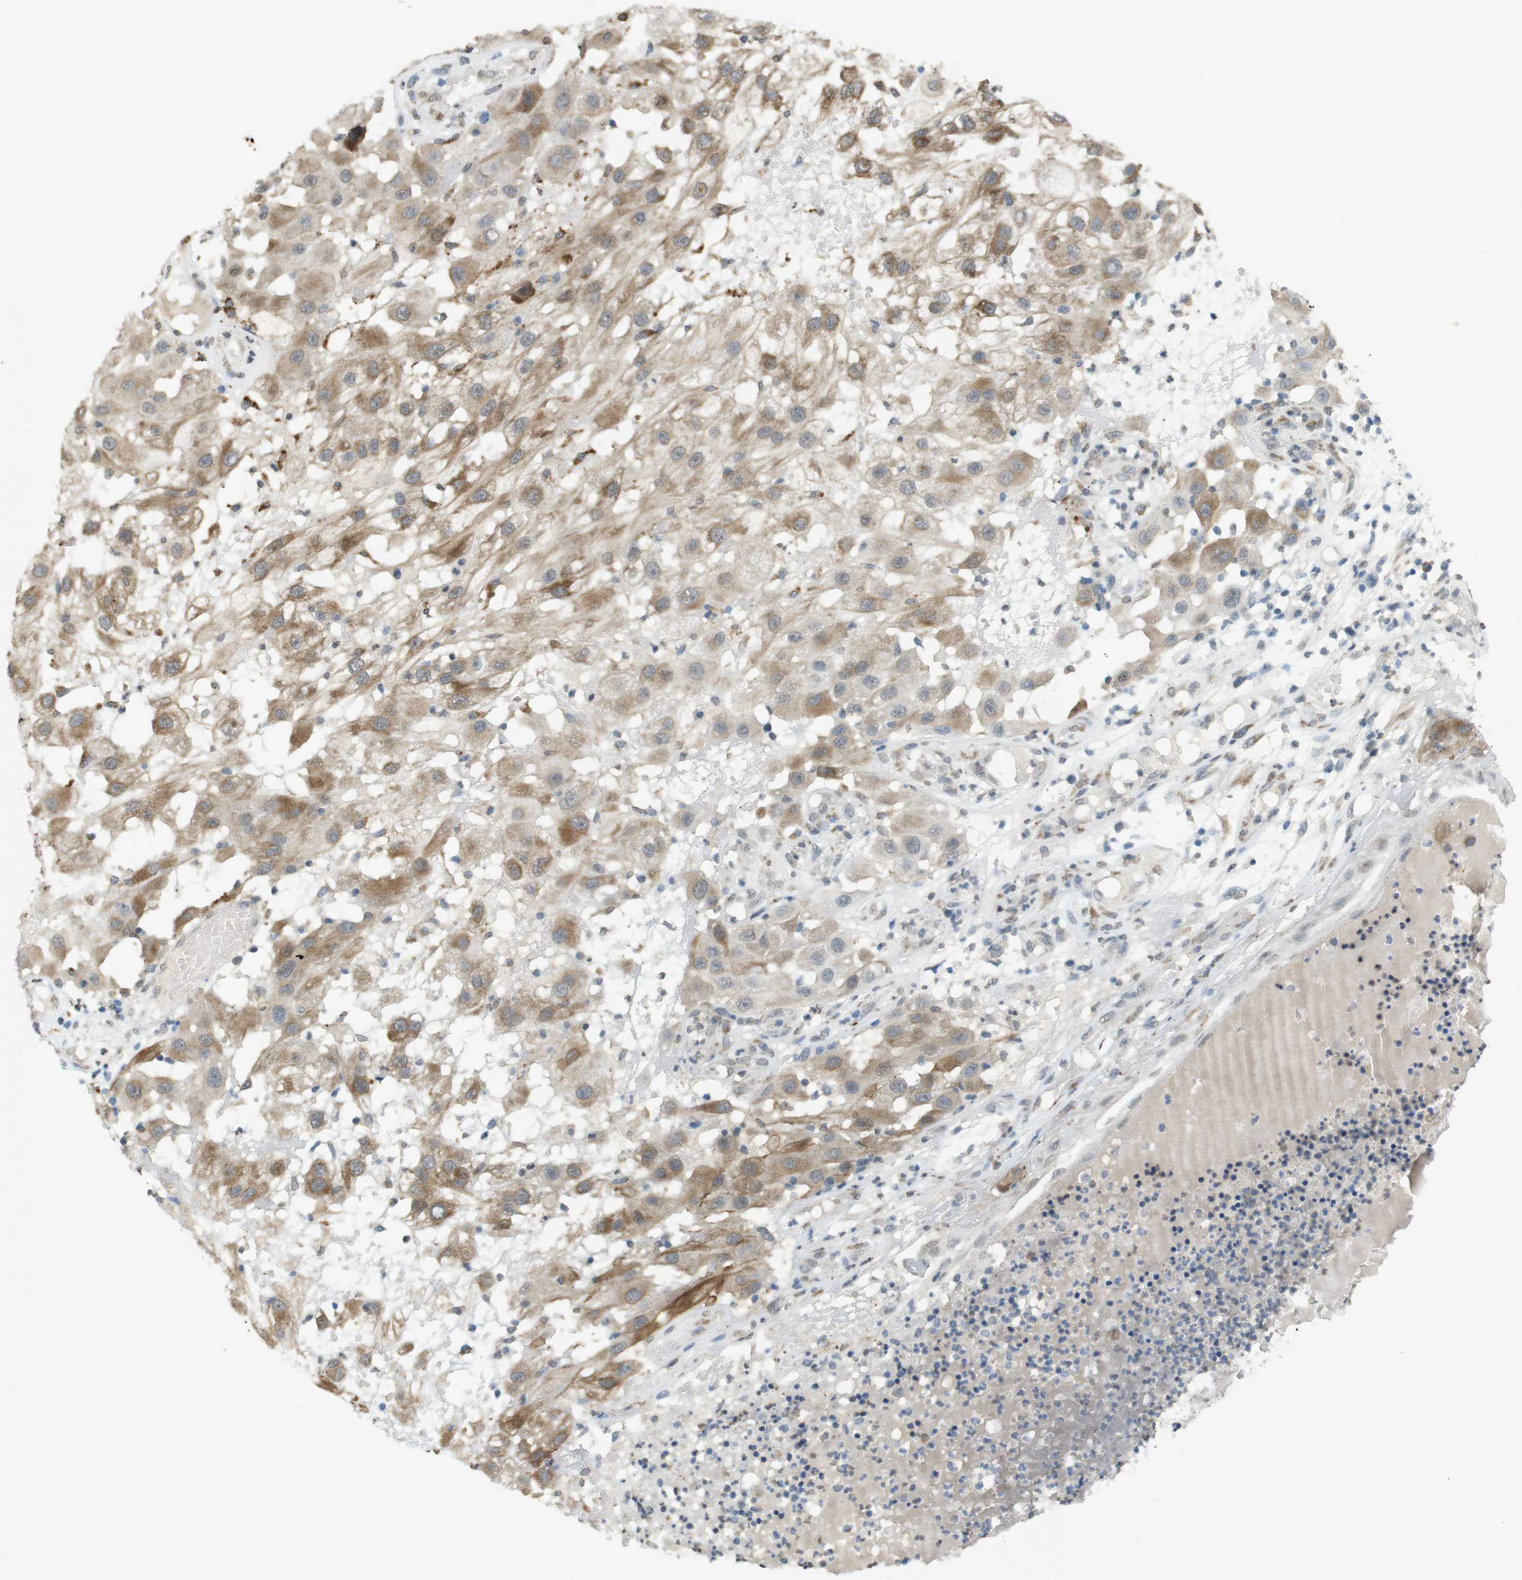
{"staining": {"intensity": "moderate", "quantity": ">75%", "location": "cytoplasmic/membranous"}, "tissue": "melanoma", "cell_type": "Tumor cells", "image_type": "cancer", "snomed": [{"axis": "morphology", "description": "Malignant melanoma, NOS"}, {"axis": "topography", "description": "Skin"}], "caption": "A micrograph showing moderate cytoplasmic/membranous staining in about >75% of tumor cells in melanoma, as visualized by brown immunohistochemical staining.", "gene": "FZD10", "patient": {"sex": "female", "age": 81}}